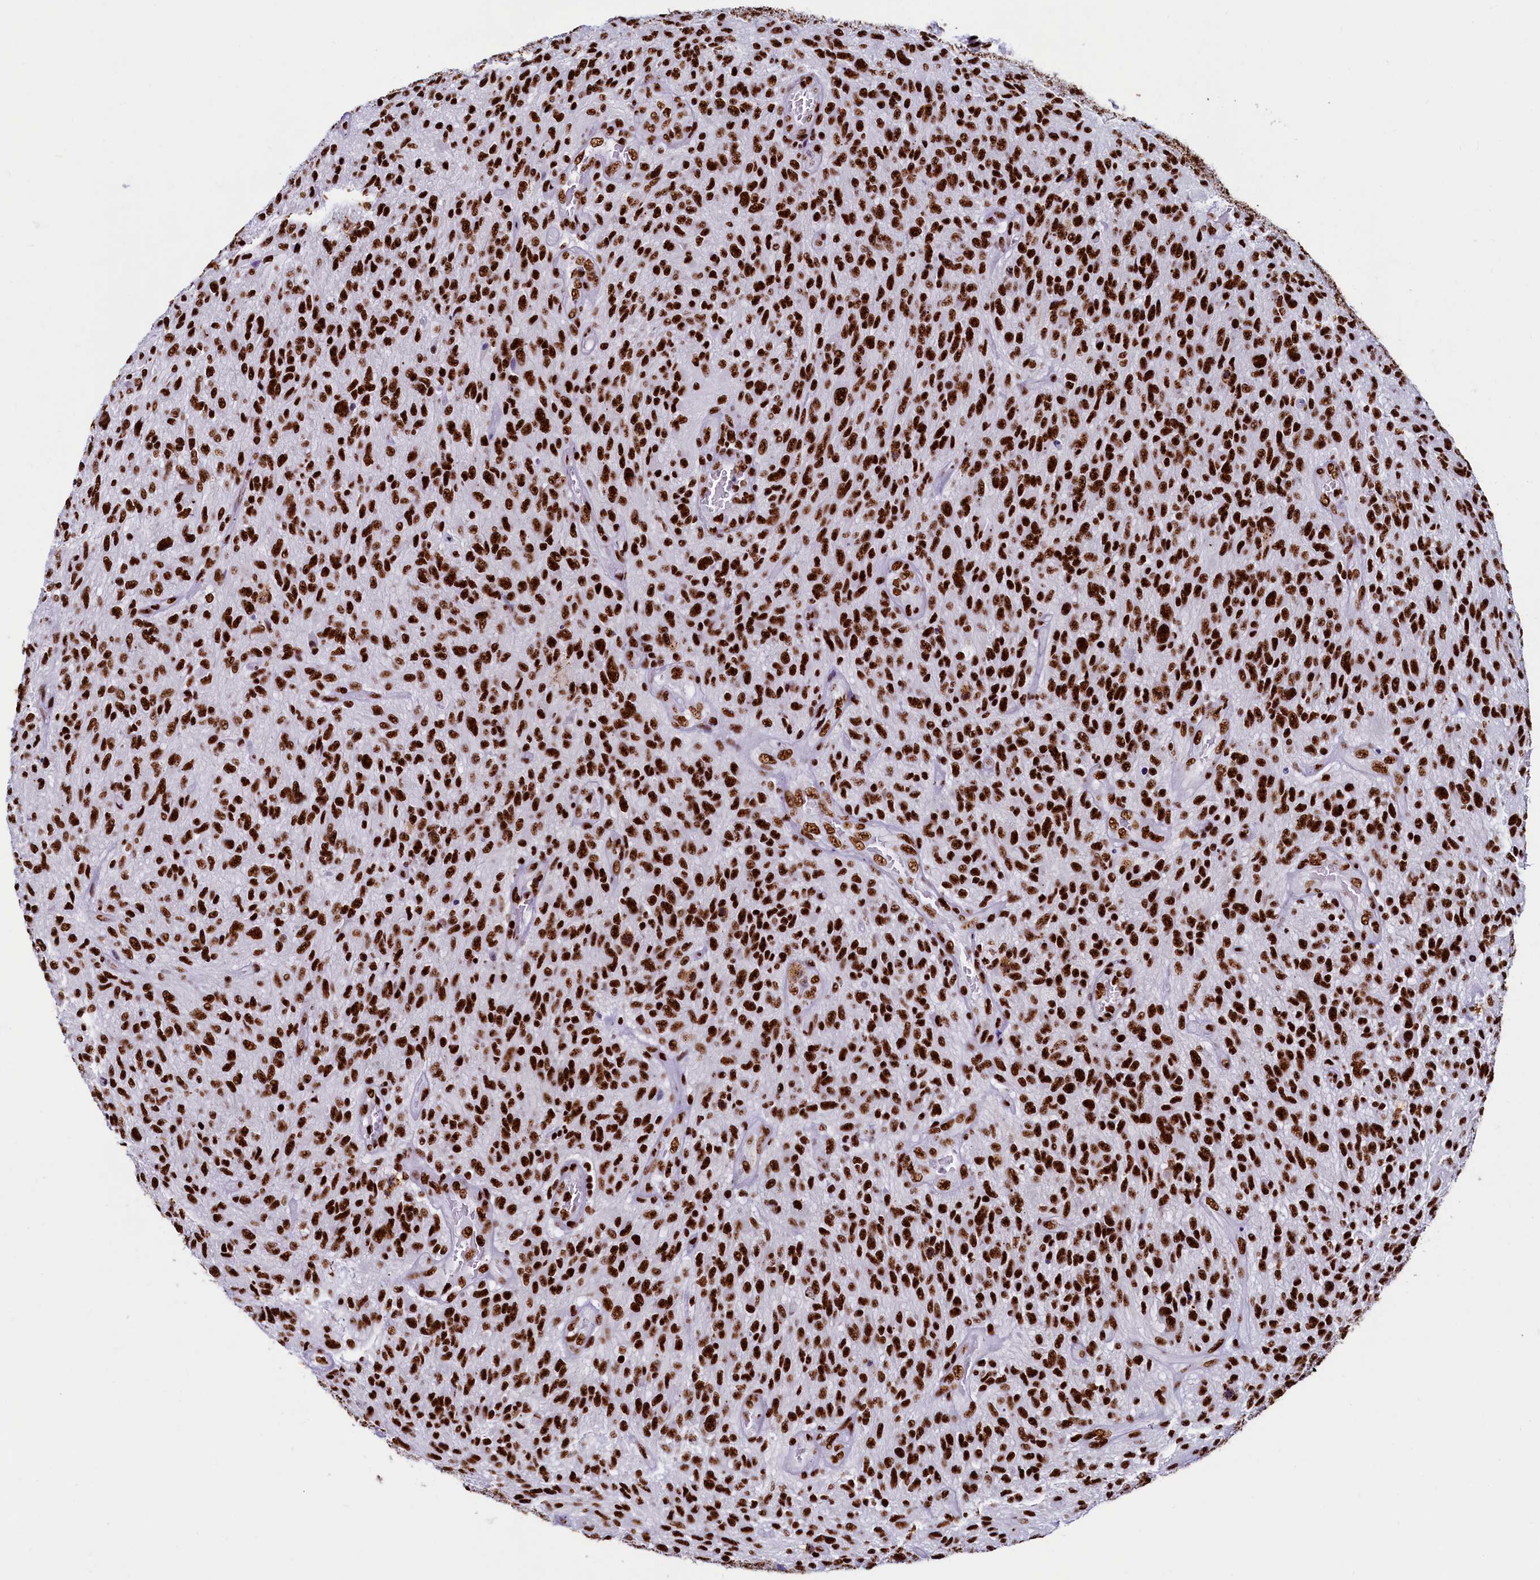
{"staining": {"intensity": "strong", "quantity": ">75%", "location": "nuclear"}, "tissue": "glioma", "cell_type": "Tumor cells", "image_type": "cancer", "snomed": [{"axis": "morphology", "description": "Glioma, malignant, High grade"}, {"axis": "topography", "description": "Brain"}], "caption": "This histopathology image displays IHC staining of malignant high-grade glioma, with high strong nuclear expression in approximately >75% of tumor cells.", "gene": "SRRM2", "patient": {"sex": "male", "age": 47}}